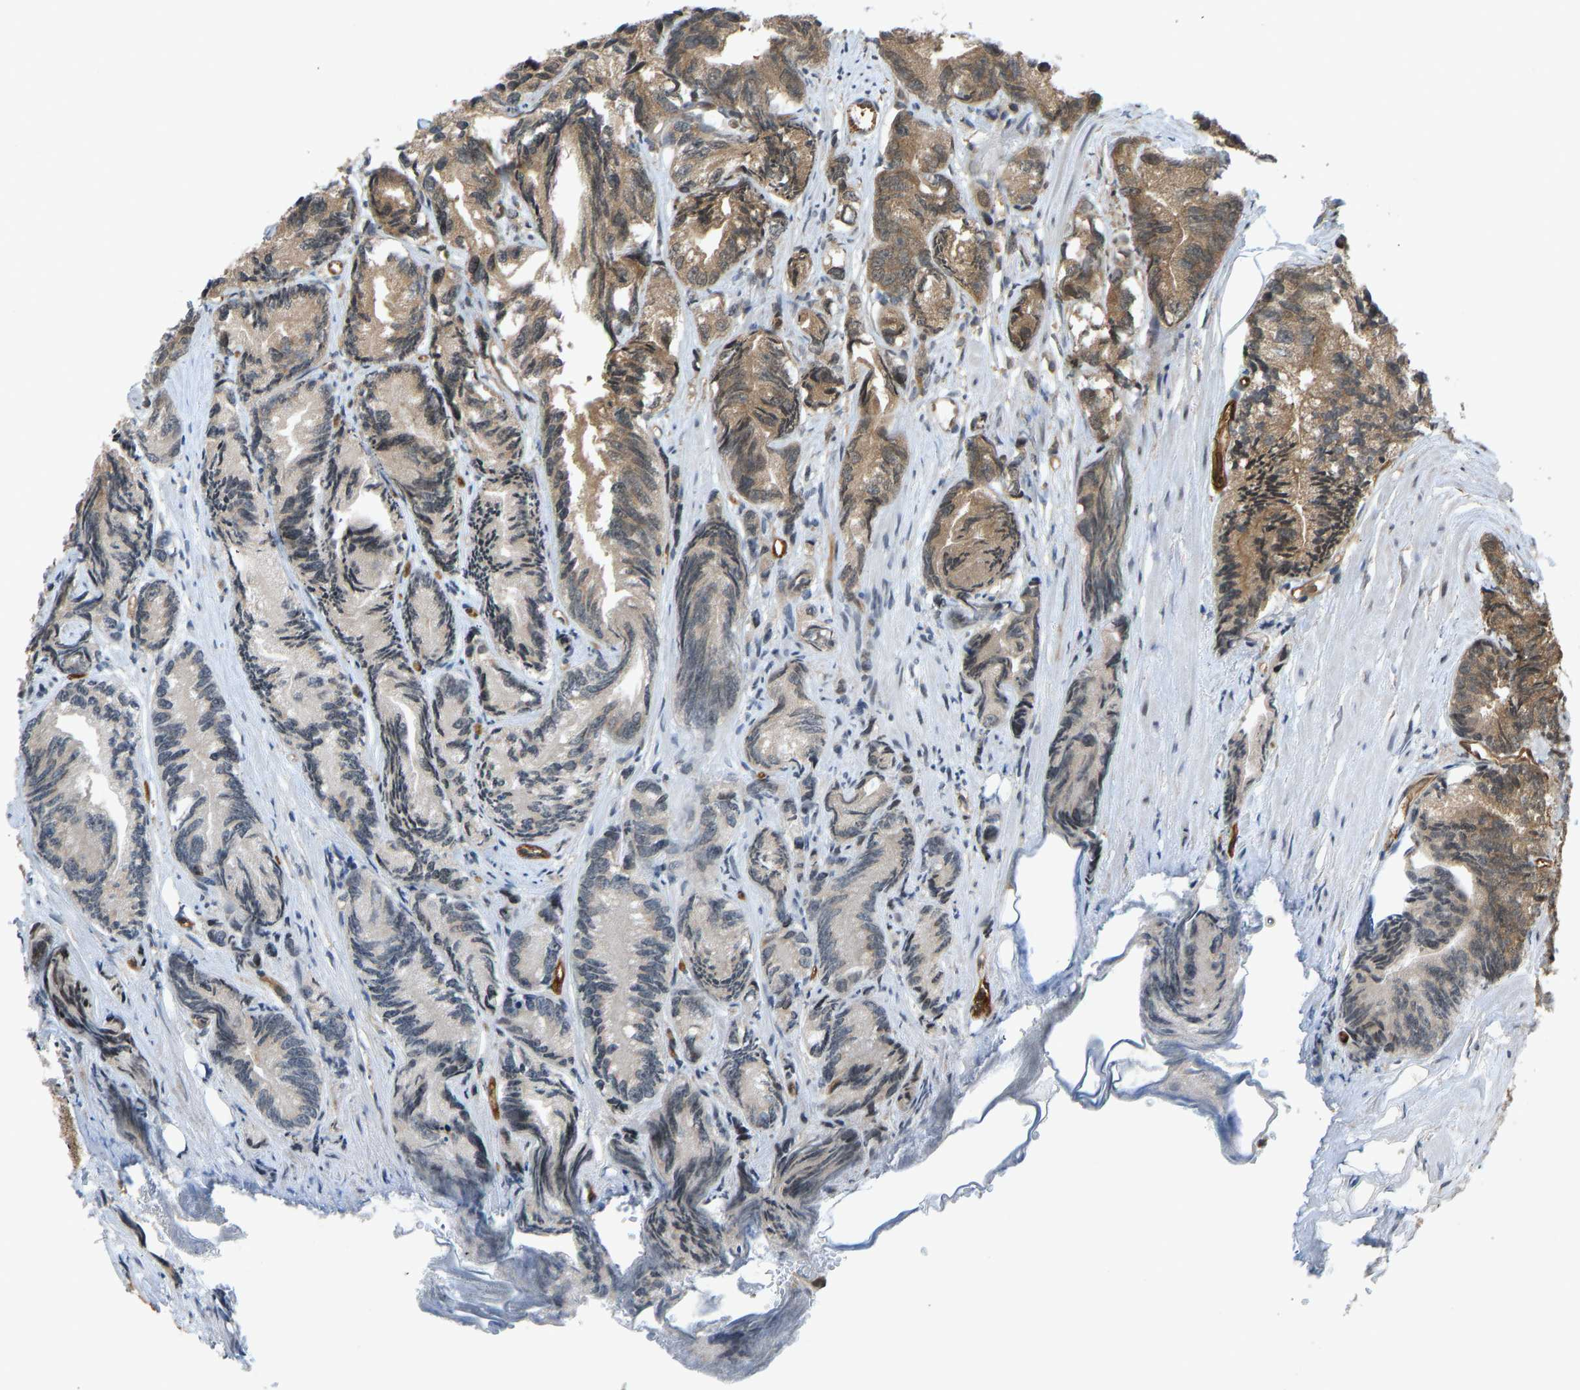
{"staining": {"intensity": "moderate", "quantity": ">75%", "location": "cytoplasmic/membranous"}, "tissue": "prostate cancer", "cell_type": "Tumor cells", "image_type": "cancer", "snomed": [{"axis": "morphology", "description": "Adenocarcinoma, Low grade"}, {"axis": "topography", "description": "Prostate"}], "caption": "Low-grade adenocarcinoma (prostate) stained with DAB (3,3'-diaminobenzidine) immunohistochemistry displays medium levels of moderate cytoplasmic/membranous positivity in about >75% of tumor cells.", "gene": "CCT8", "patient": {"sex": "male", "age": 89}}